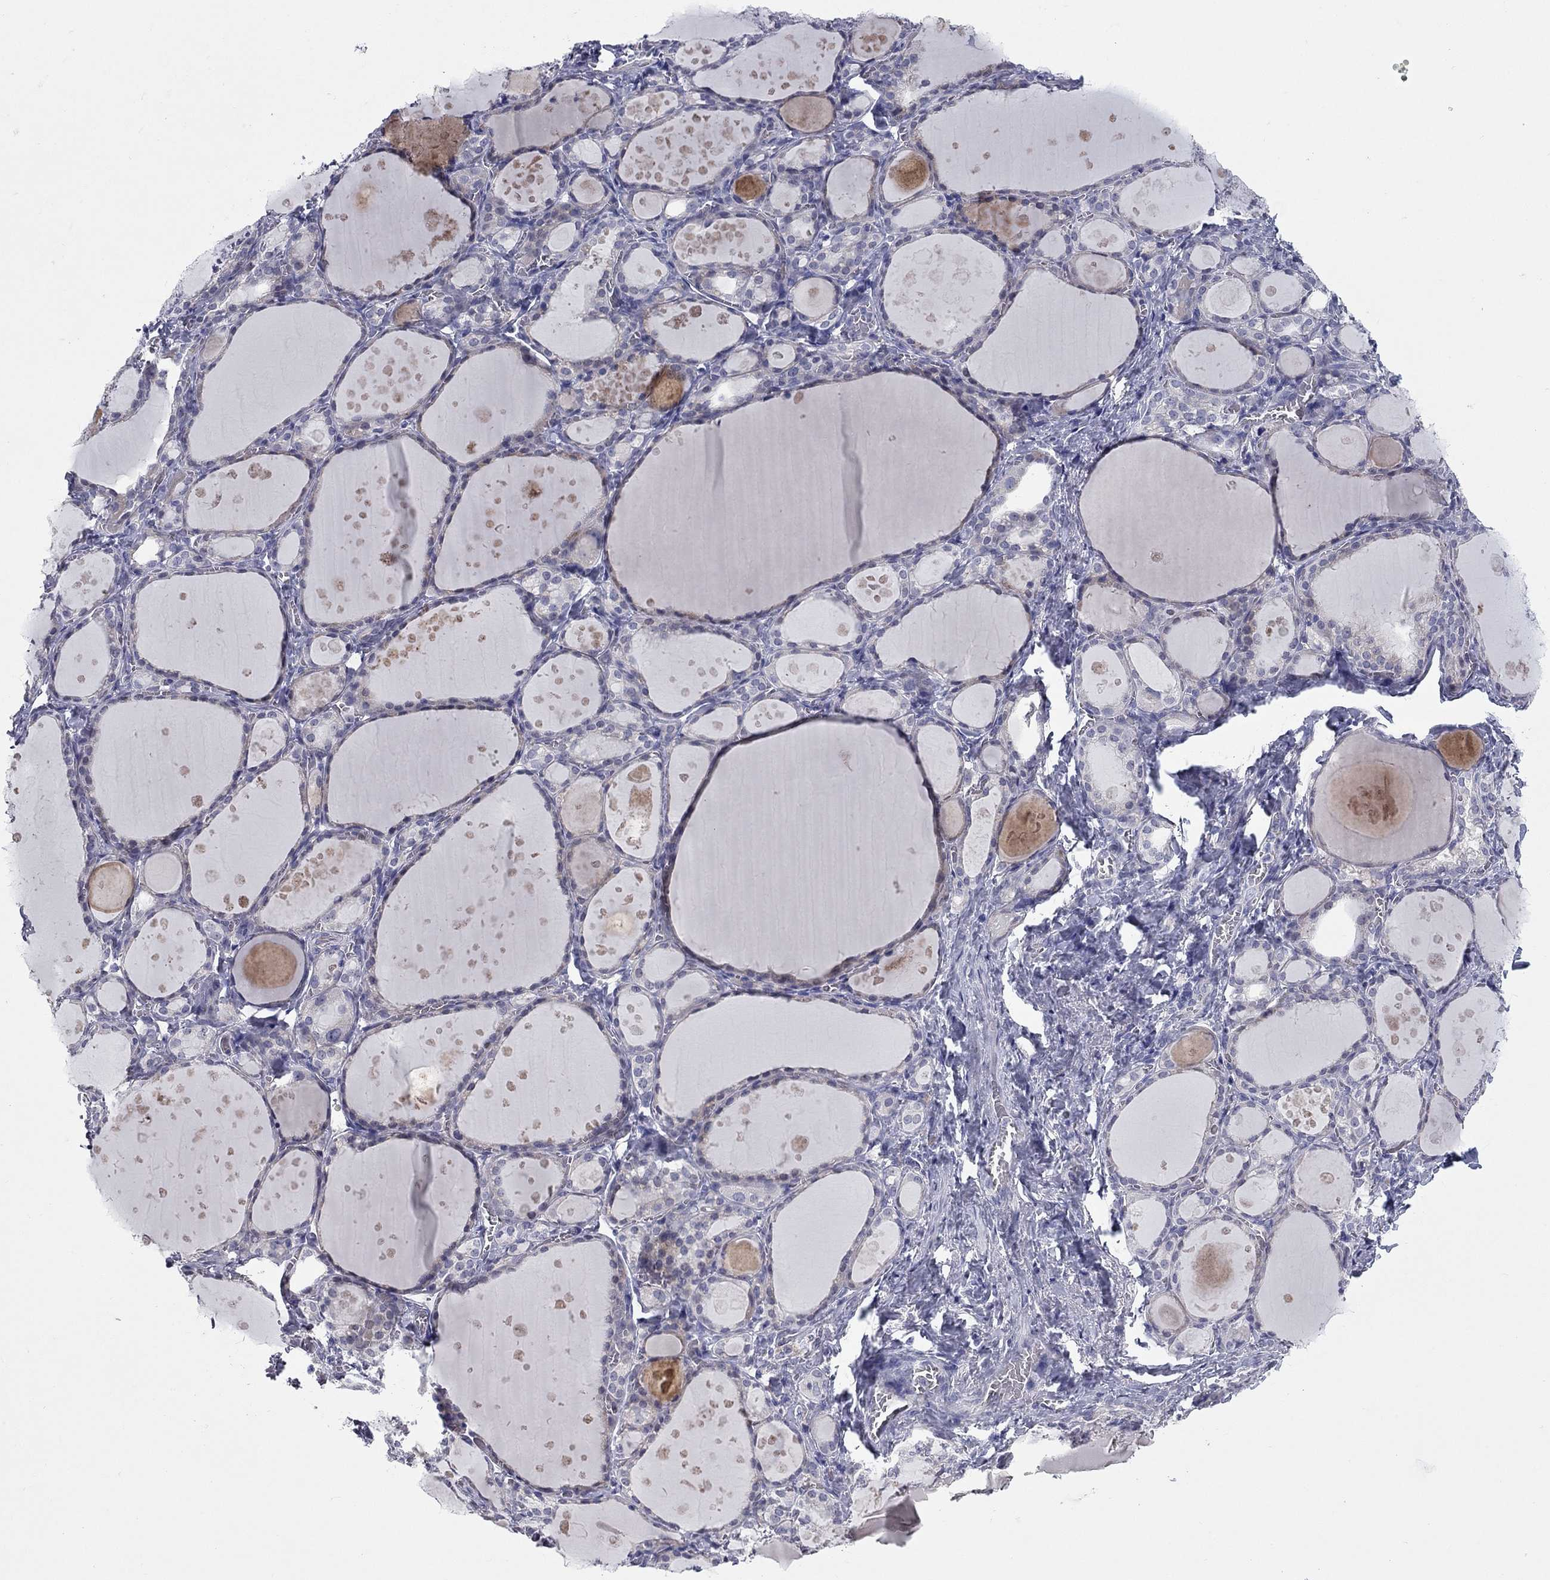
{"staining": {"intensity": "weak", "quantity": "<25%", "location": "cytoplasmic/membranous"}, "tissue": "thyroid gland", "cell_type": "Glandular cells", "image_type": "normal", "snomed": [{"axis": "morphology", "description": "Normal tissue, NOS"}, {"axis": "topography", "description": "Thyroid gland"}], "caption": "Immunohistochemical staining of unremarkable human thyroid gland demonstrates no significant positivity in glandular cells.", "gene": "UNC119B", "patient": {"sex": "male", "age": 68}}